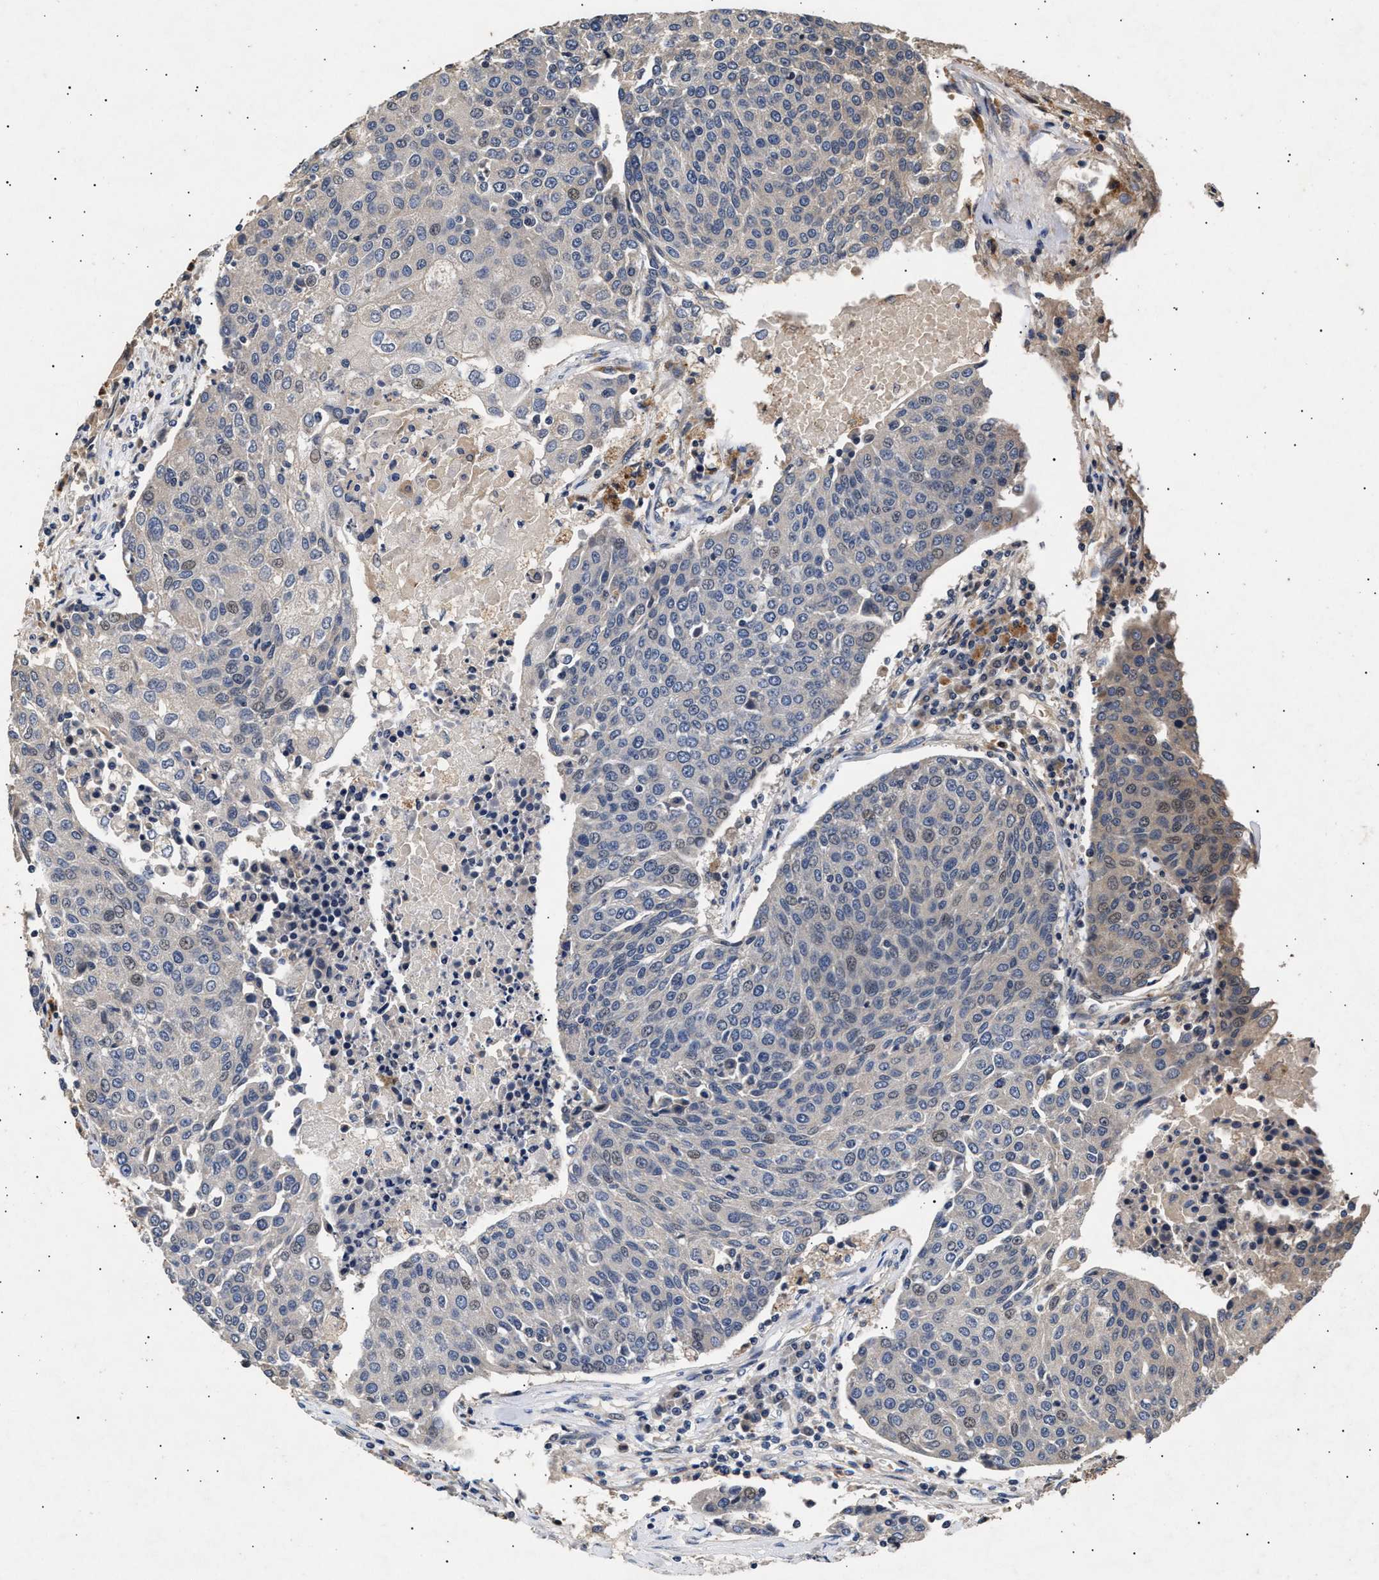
{"staining": {"intensity": "weak", "quantity": "<25%", "location": "cytoplasmic/membranous"}, "tissue": "urothelial cancer", "cell_type": "Tumor cells", "image_type": "cancer", "snomed": [{"axis": "morphology", "description": "Urothelial carcinoma, High grade"}, {"axis": "topography", "description": "Urinary bladder"}], "caption": "Urothelial cancer was stained to show a protein in brown. There is no significant staining in tumor cells.", "gene": "ITGB5", "patient": {"sex": "female", "age": 85}}